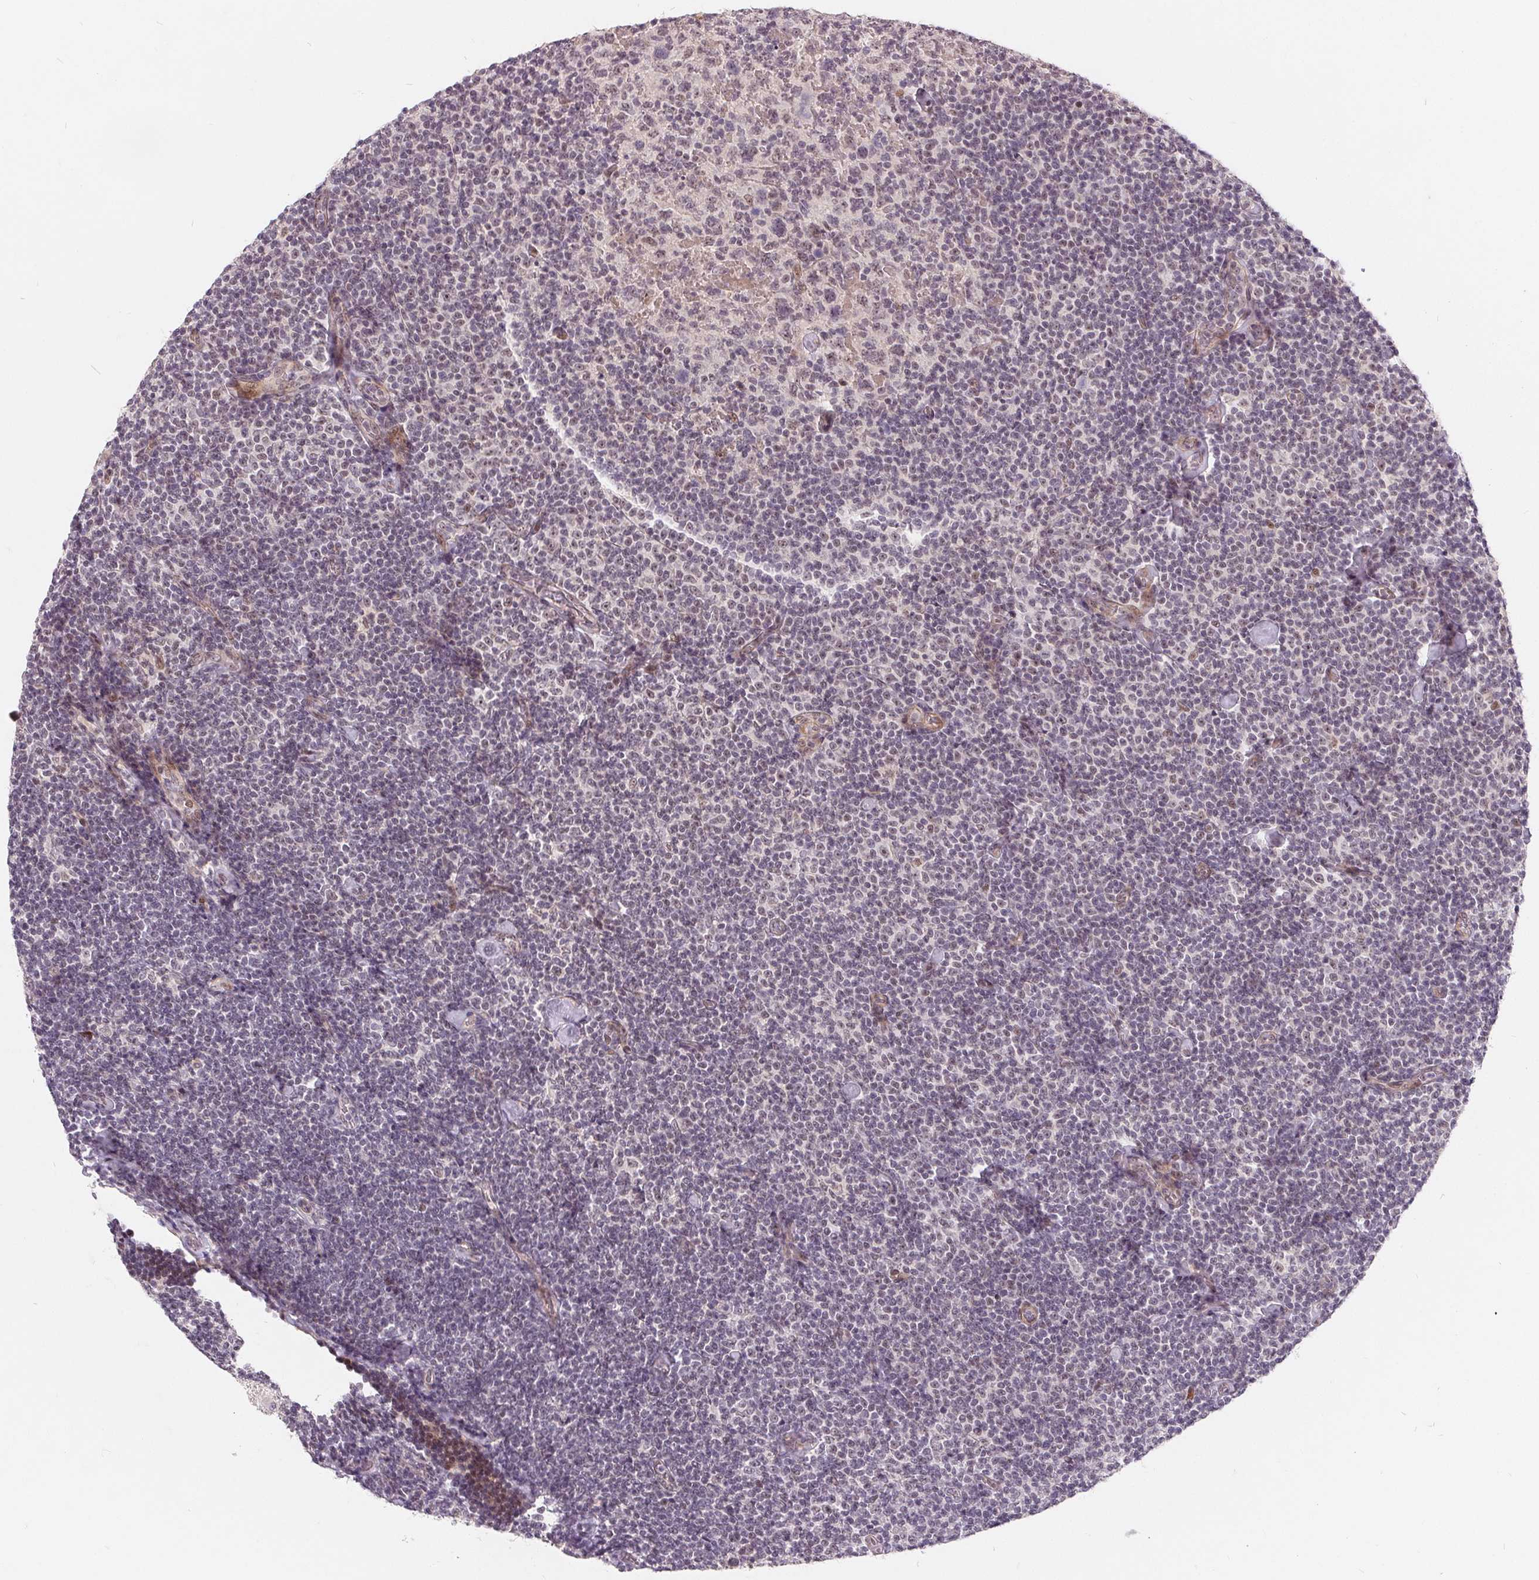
{"staining": {"intensity": "moderate", "quantity": "<25%", "location": "nuclear"}, "tissue": "lymphoma", "cell_type": "Tumor cells", "image_type": "cancer", "snomed": [{"axis": "morphology", "description": "Malignant lymphoma, non-Hodgkin's type, Low grade"}, {"axis": "topography", "description": "Lymph node"}], "caption": "High-power microscopy captured an immunohistochemistry histopathology image of lymphoma, revealing moderate nuclear positivity in approximately <25% of tumor cells.", "gene": "NRG2", "patient": {"sex": "male", "age": 81}}